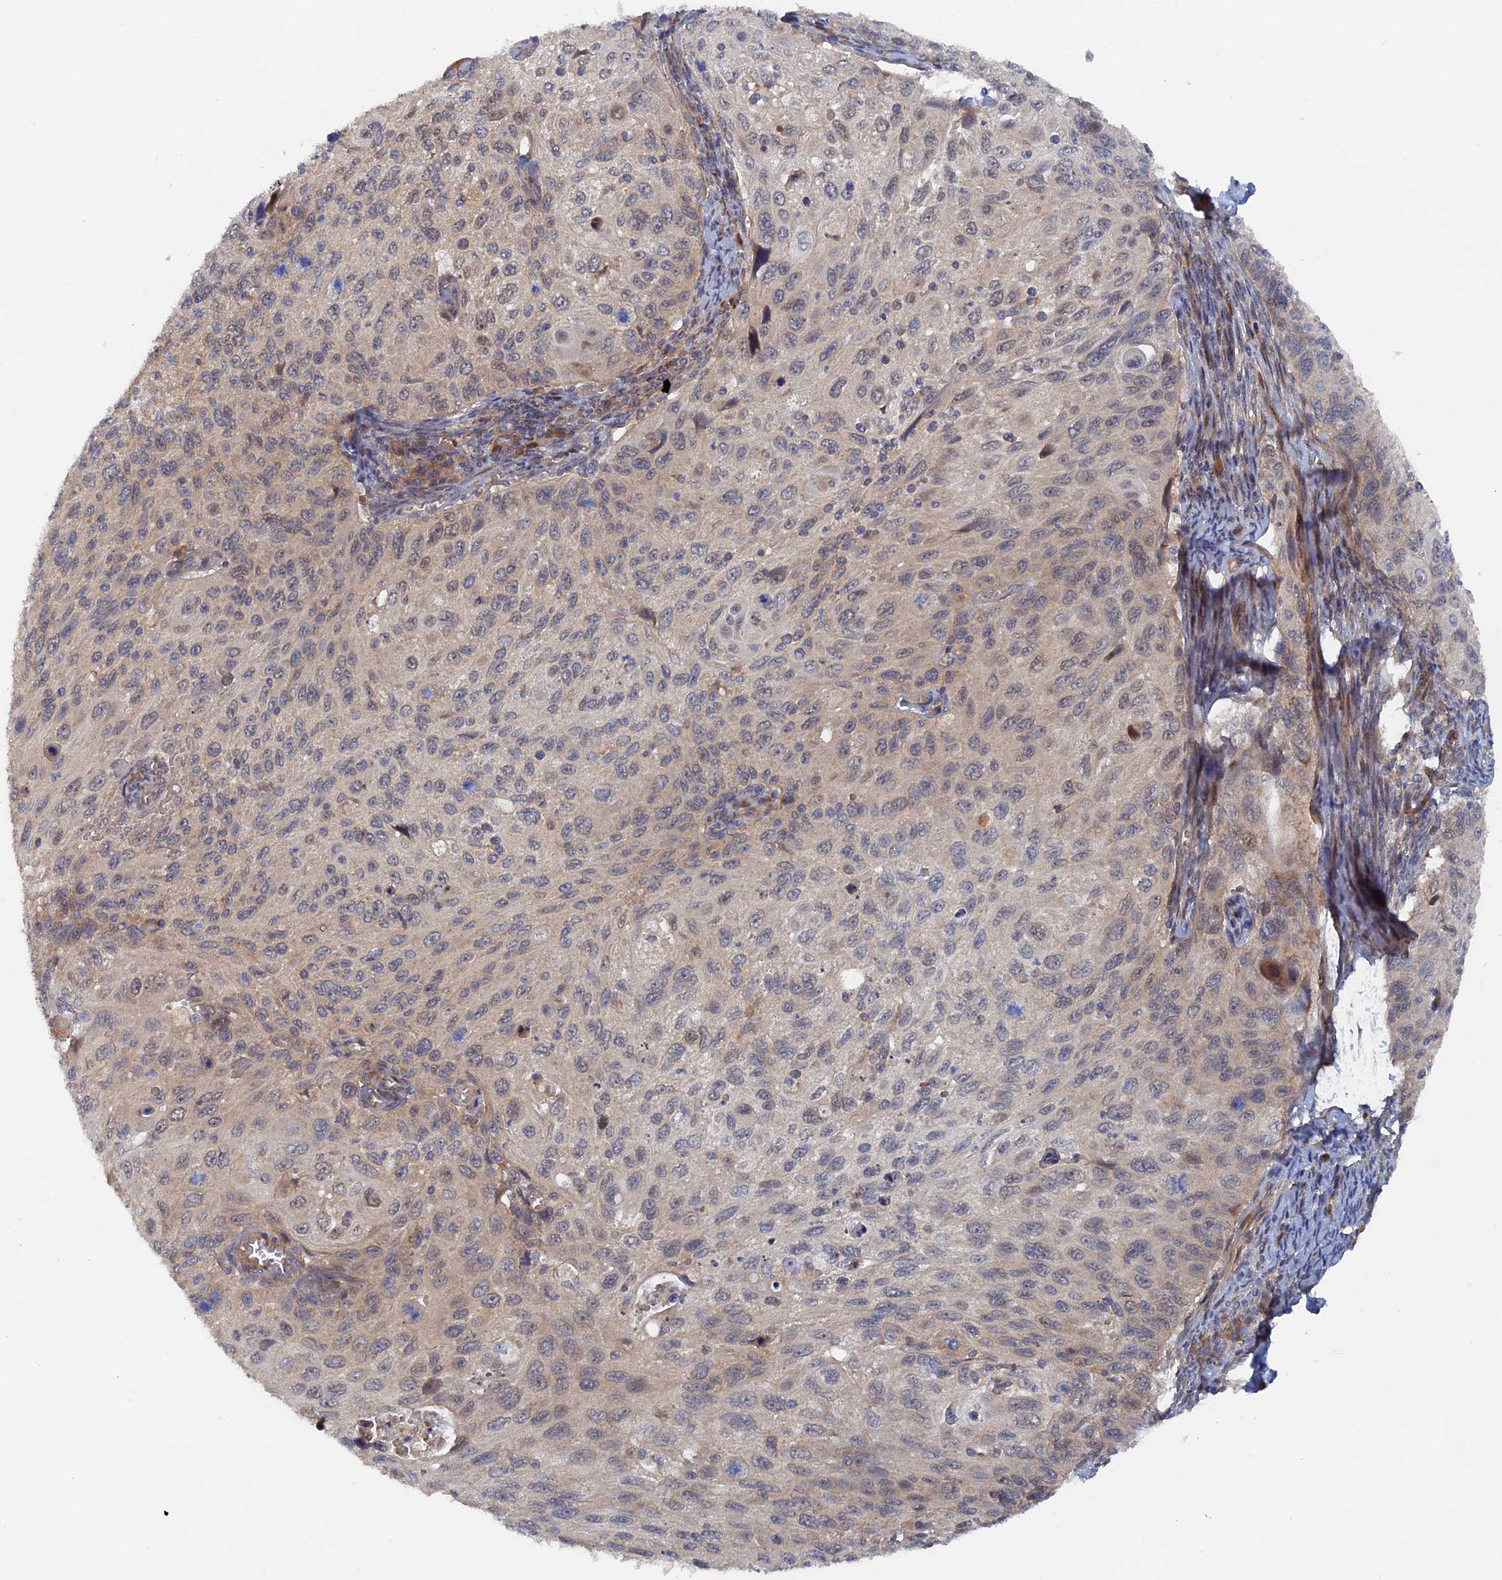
{"staining": {"intensity": "negative", "quantity": "none", "location": "none"}, "tissue": "cervical cancer", "cell_type": "Tumor cells", "image_type": "cancer", "snomed": [{"axis": "morphology", "description": "Squamous cell carcinoma, NOS"}, {"axis": "topography", "description": "Cervix"}], "caption": "Immunohistochemistry histopathology image of human squamous cell carcinoma (cervical) stained for a protein (brown), which demonstrates no staining in tumor cells. (DAB immunohistochemistry (IHC), high magnification).", "gene": "ELOVL6", "patient": {"sex": "female", "age": 70}}